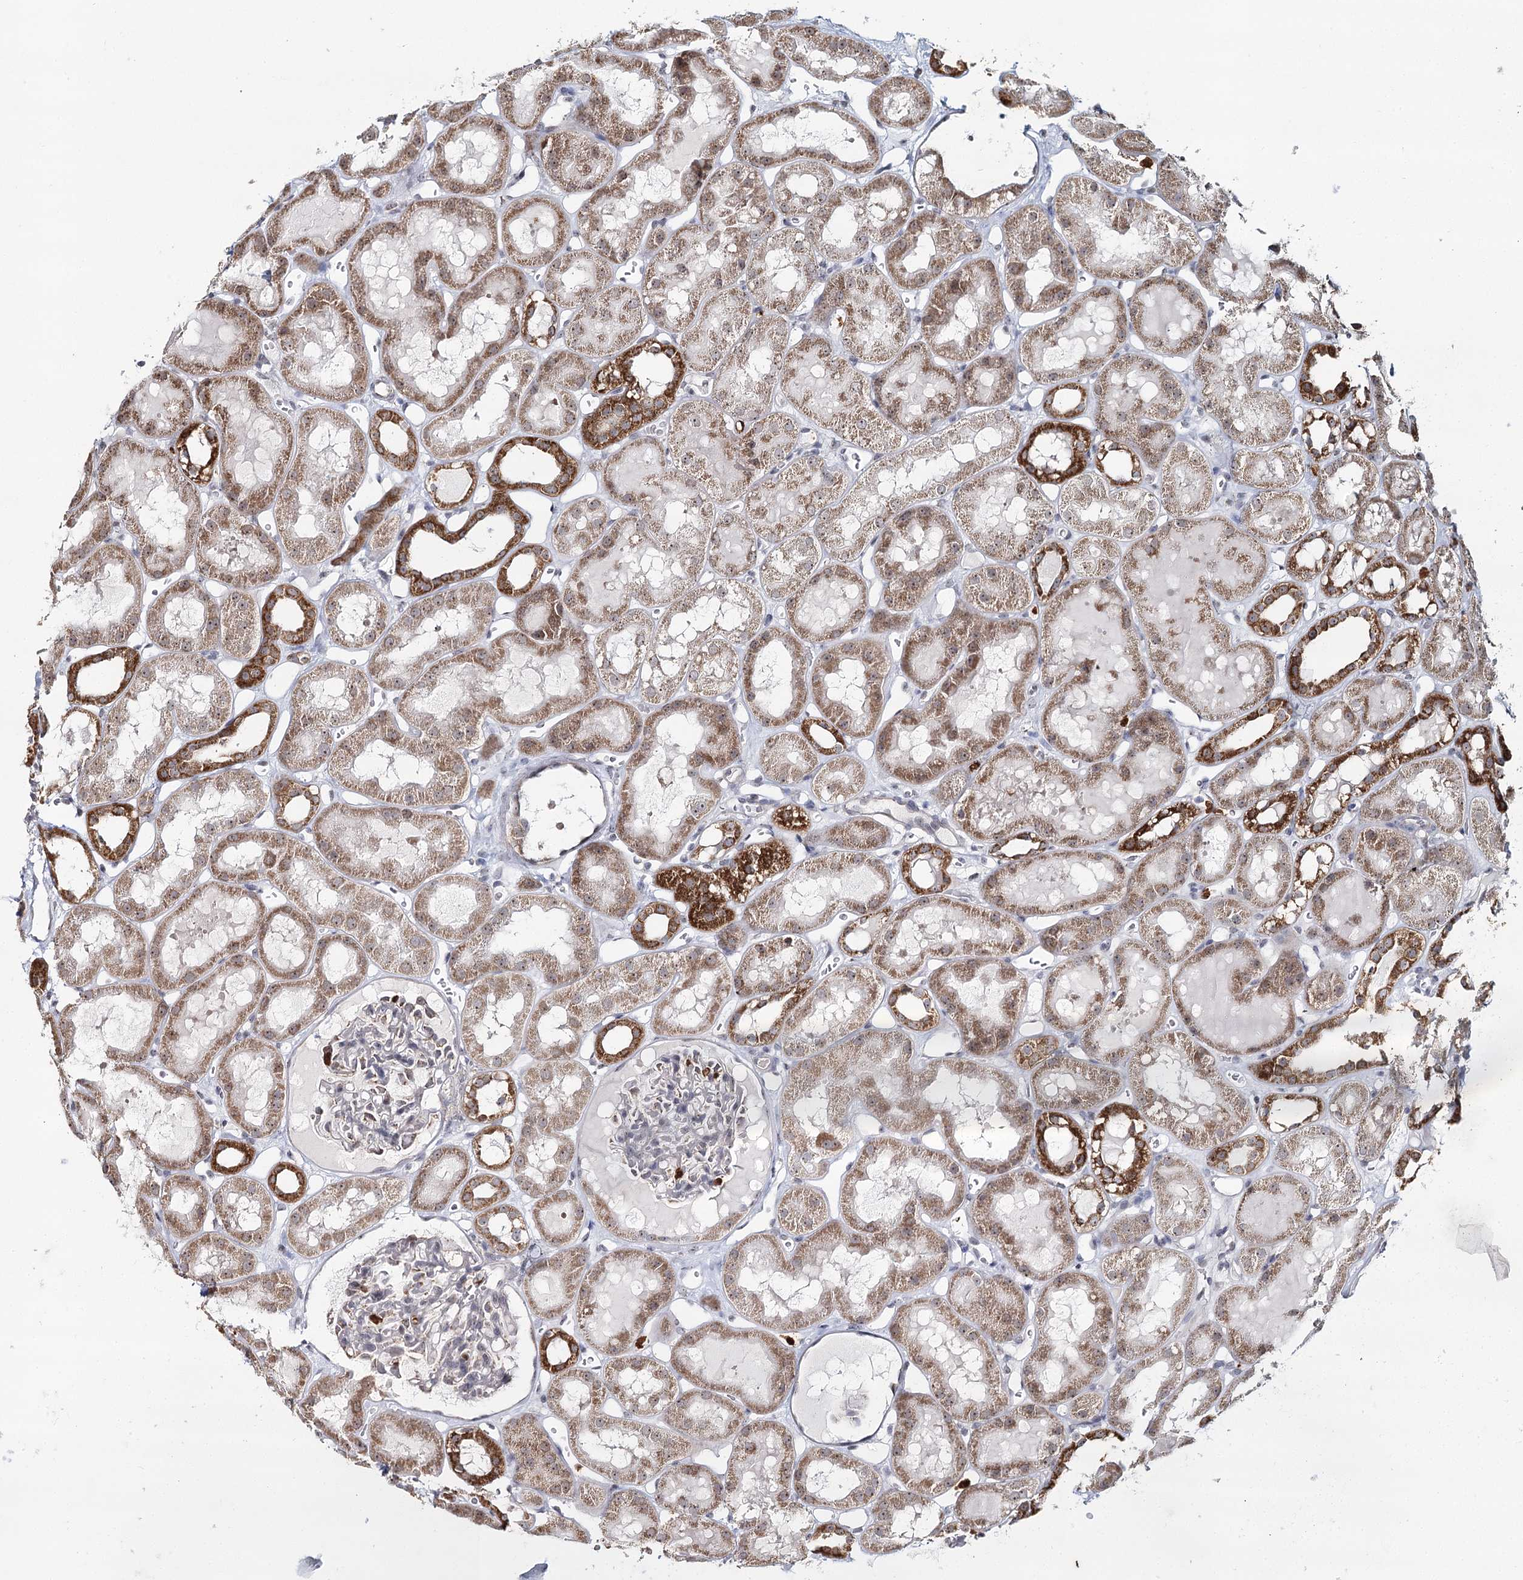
{"staining": {"intensity": "negative", "quantity": "none", "location": "none"}, "tissue": "kidney", "cell_type": "Cells in glomeruli", "image_type": "normal", "snomed": [{"axis": "morphology", "description": "Normal tissue, NOS"}, {"axis": "topography", "description": "Kidney"}, {"axis": "topography", "description": "Urinary bladder"}], "caption": "The micrograph shows no staining of cells in glomeruli in unremarkable kidney.", "gene": "ATAD1", "patient": {"sex": "male", "age": 16}}